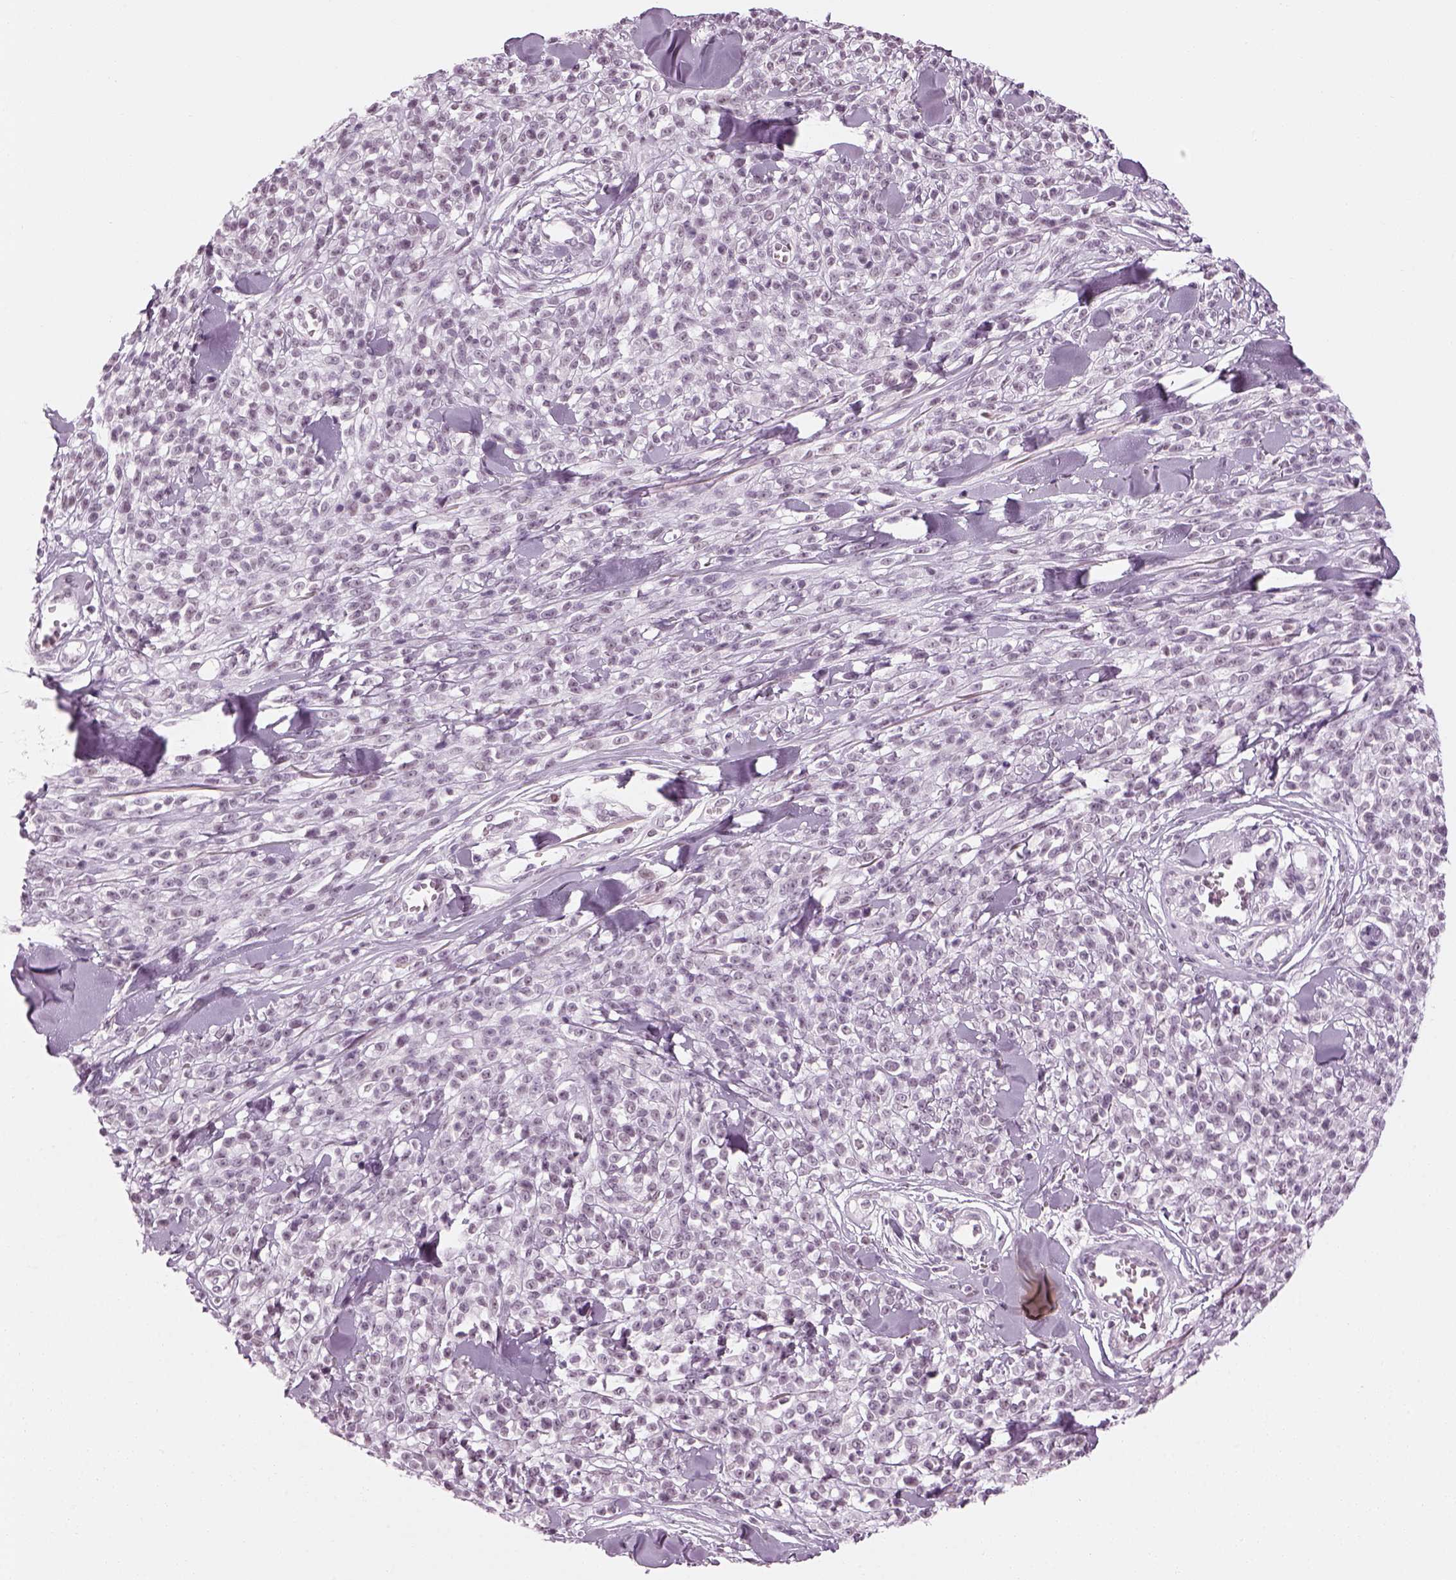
{"staining": {"intensity": "negative", "quantity": "none", "location": "none"}, "tissue": "melanoma", "cell_type": "Tumor cells", "image_type": "cancer", "snomed": [{"axis": "morphology", "description": "Malignant melanoma, NOS"}, {"axis": "topography", "description": "Skin"}, {"axis": "topography", "description": "Skin of trunk"}], "caption": "DAB immunohistochemical staining of malignant melanoma demonstrates no significant staining in tumor cells.", "gene": "KCNG2", "patient": {"sex": "male", "age": 74}}